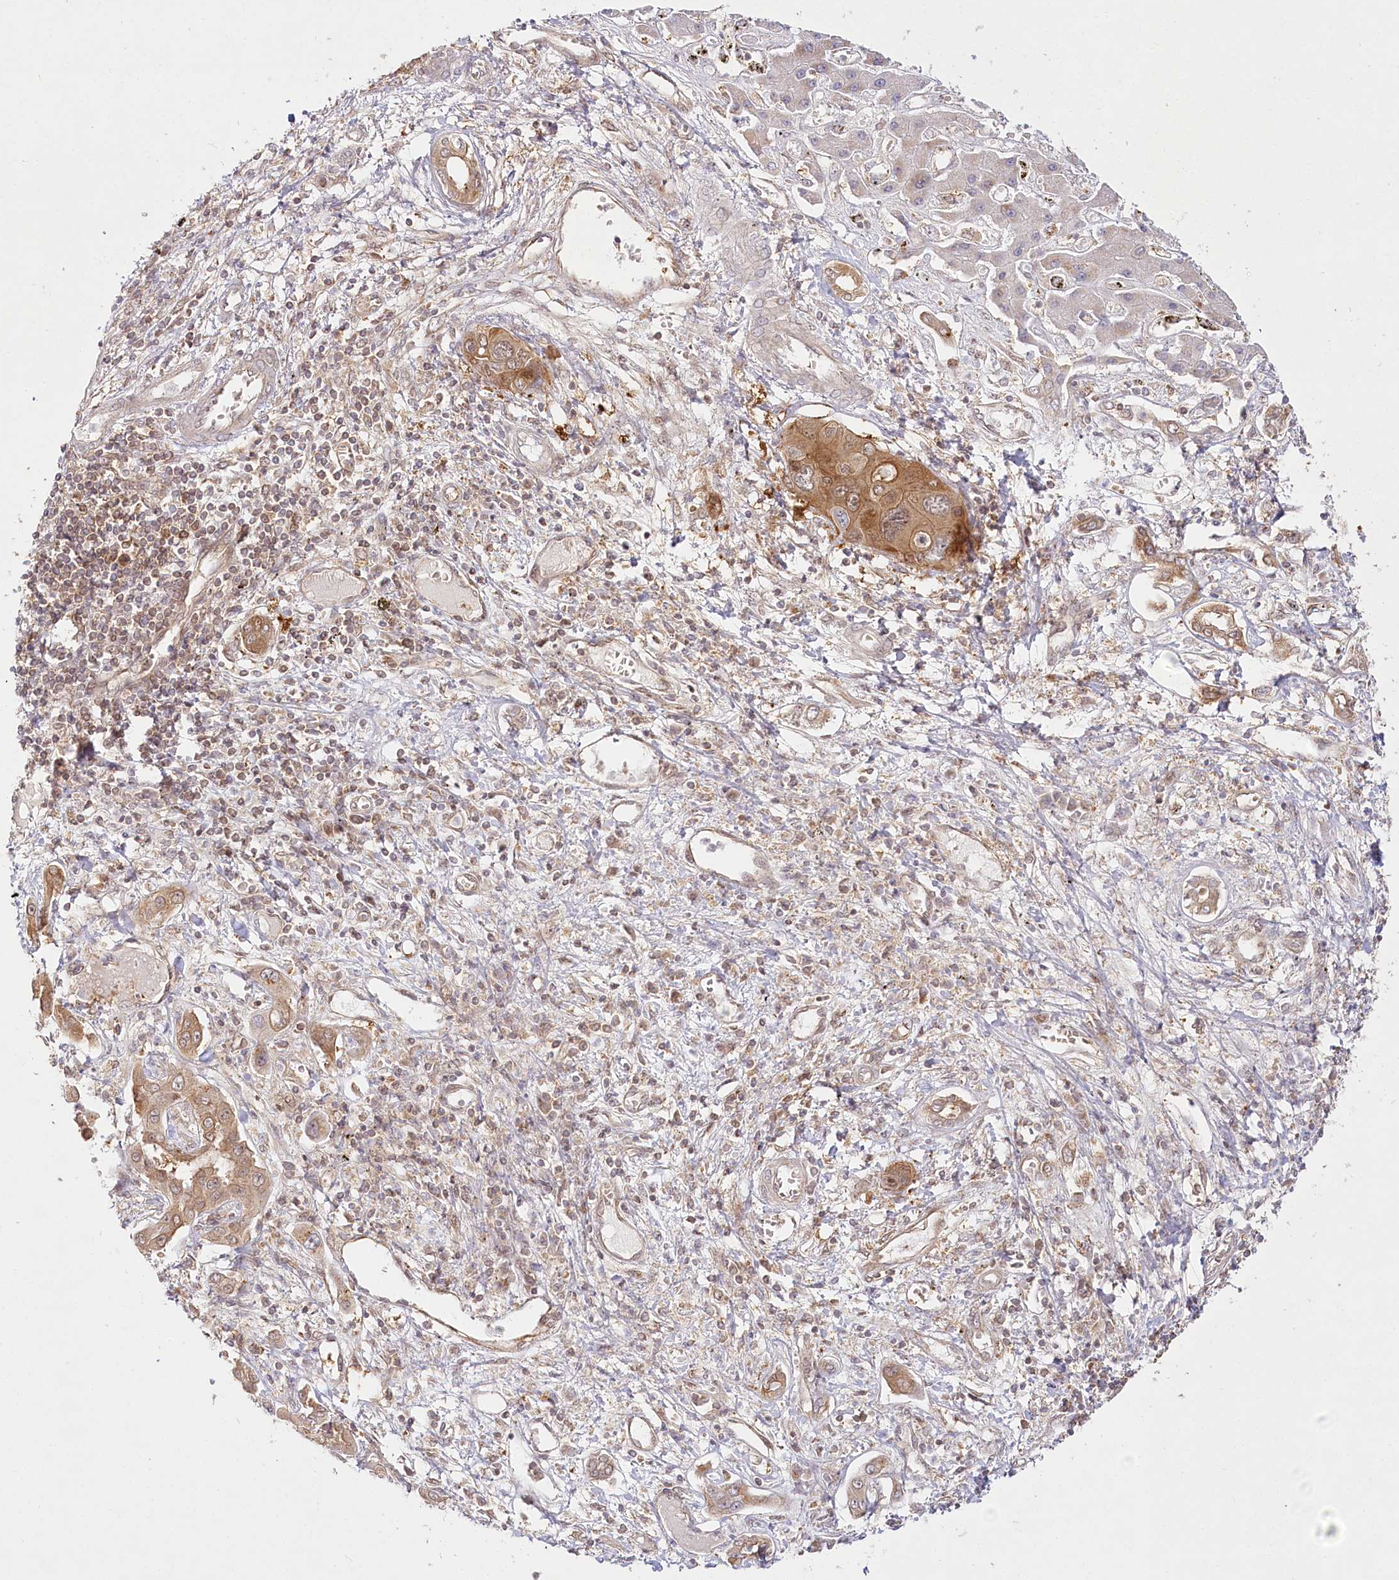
{"staining": {"intensity": "moderate", "quantity": "<25%", "location": "cytoplasmic/membranous"}, "tissue": "liver cancer", "cell_type": "Tumor cells", "image_type": "cancer", "snomed": [{"axis": "morphology", "description": "Cholangiocarcinoma"}, {"axis": "topography", "description": "Liver"}], "caption": "Protein staining of liver cancer tissue demonstrates moderate cytoplasmic/membranous staining in about <25% of tumor cells.", "gene": "INPP4B", "patient": {"sex": "male", "age": 67}}